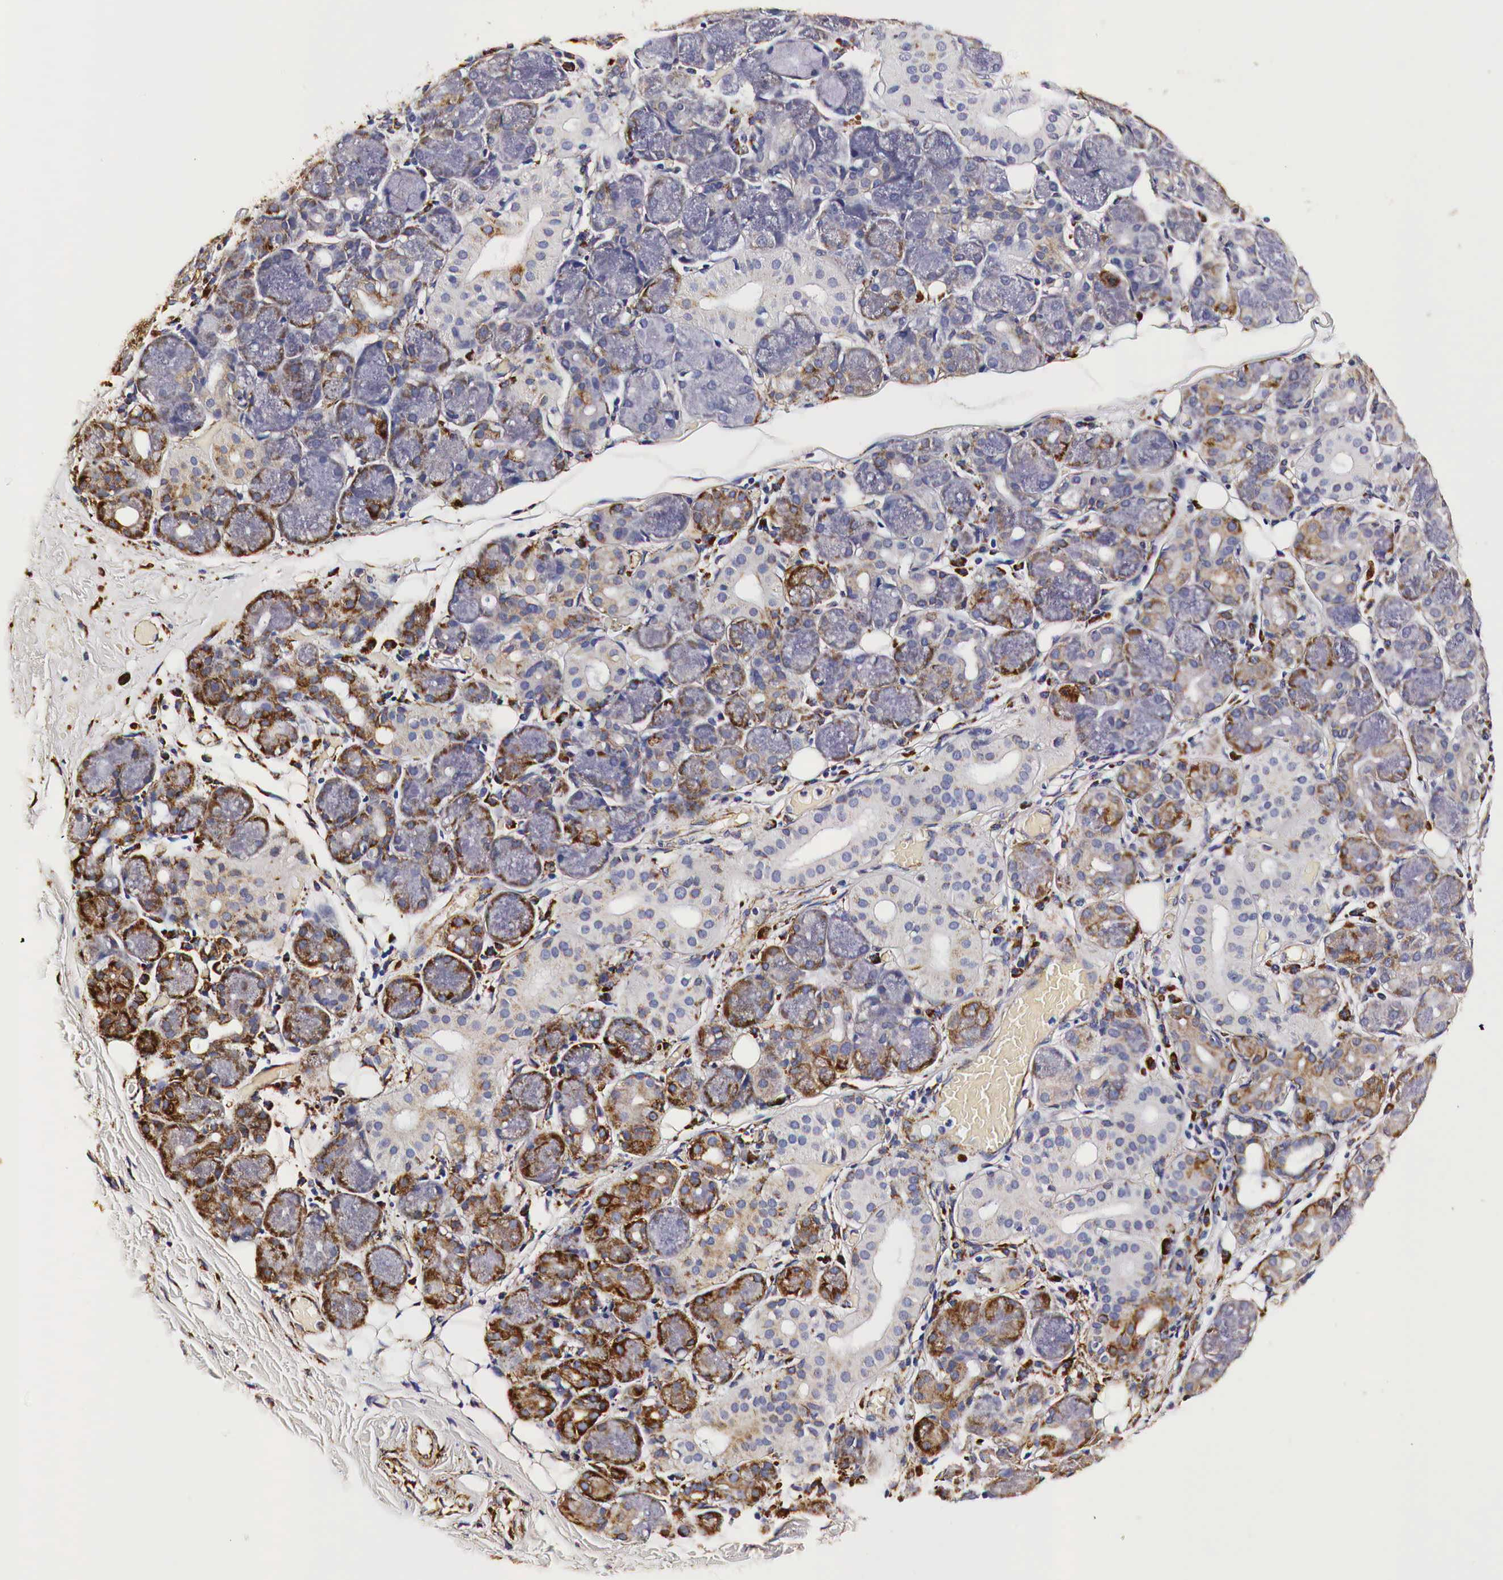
{"staining": {"intensity": "moderate", "quantity": "25%-75%", "location": "cytoplasmic/membranous"}, "tissue": "salivary gland", "cell_type": "Glandular cells", "image_type": "normal", "snomed": [{"axis": "morphology", "description": "Normal tissue, NOS"}, {"axis": "topography", "description": "Salivary gland"}, {"axis": "topography", "description": "Peripheral nerve tissue"}], "caption": "Glandular cells demonstrate medium levels of moderate cytoplasmic/membranous expression in approximately 25%-75% of cells in unremarkable salivary gland. (DAB IHC with brightfield microscopy, high magnification).", "gene": "CKAP4", "patient": {"sex": "male", "age": 62}}